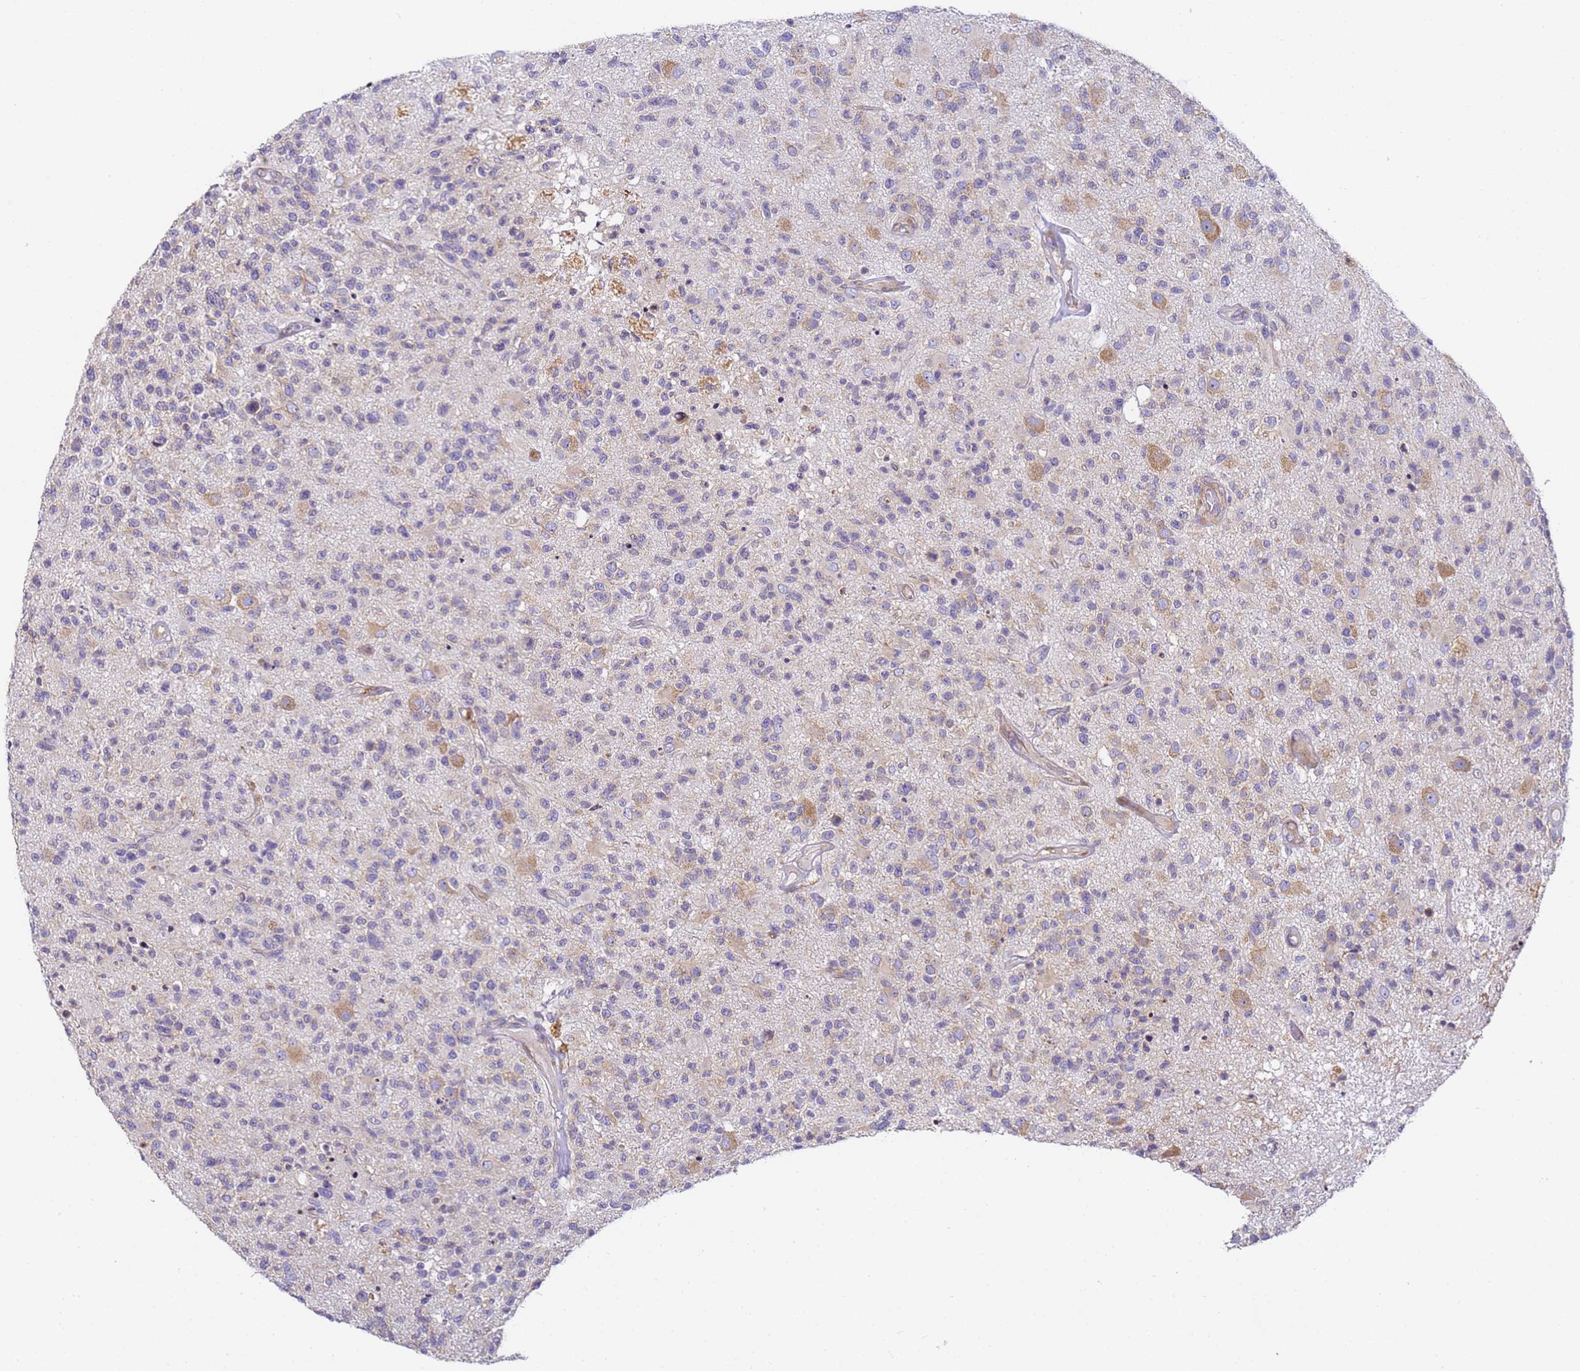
{"staining": {"intensity": "weak", "quantity": "<25%", "location": "cytoplasmic/membranous"}, "tissue": "glioma", "cell_type": "Tumor cells", "image_type": "cancer", "snomed": [{"axis": "morphology", "description": "Glioma, malignant, High grade"}, {"axis": "morphology", "description": "Glioblastoma, NOS"}, {"axis": "topography", "description": "Brain"}], "caption": "This is a photomicrograph of immunohistochemistry staining of glioblastoma, which shows no positivity in tumor cells.", "gene": "RPL13A", "patient": {"sex": "male", "age": 60}}